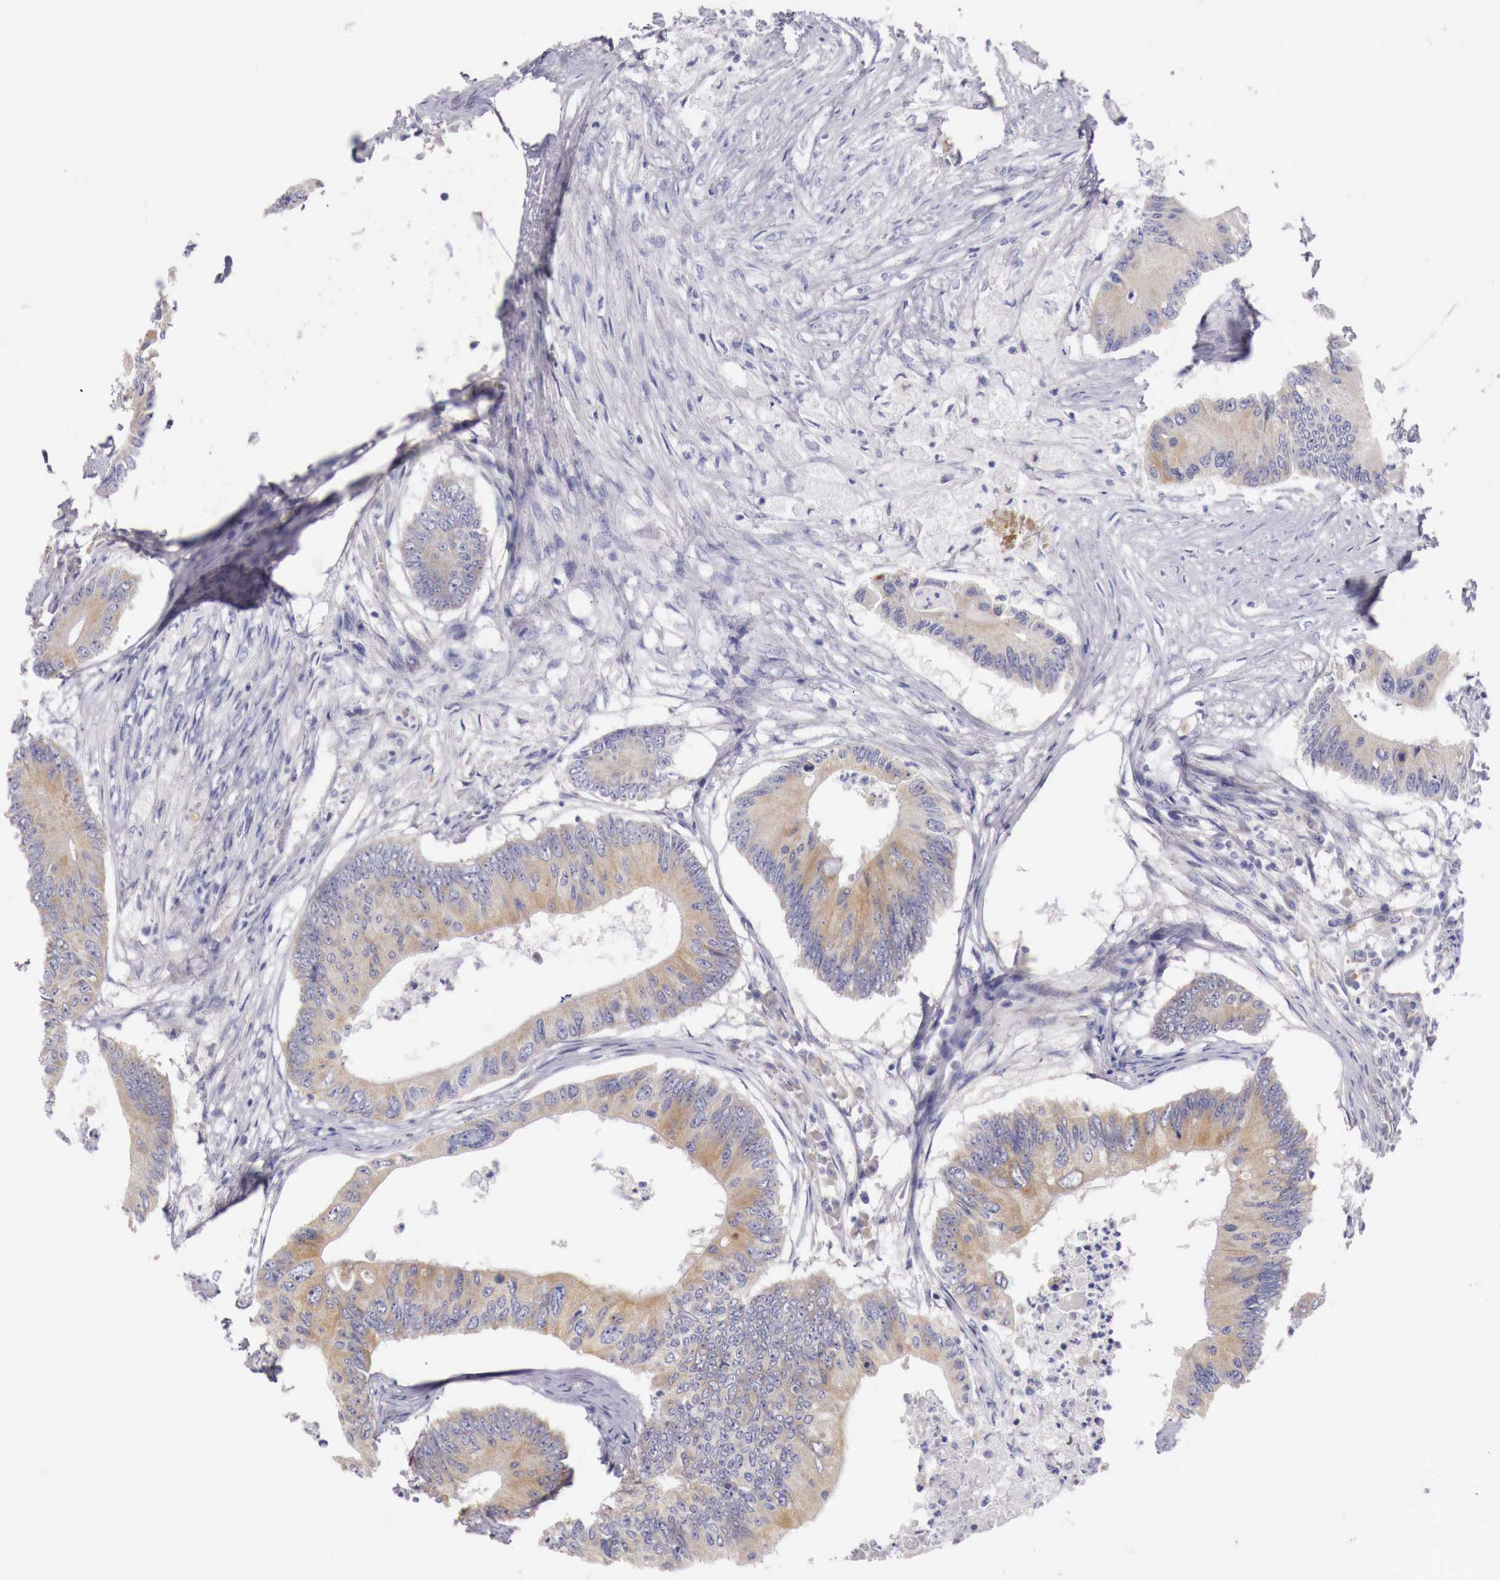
{"staining": {"intensity": "weak", "quantity": ">75%", "location": "cytoplasmic/membranous"}, "tissue": "colorectal cancer", "cell_type": "Tumor cells", "image_type": "cancer", "snomed": [{"axis": "morphology", "description": "Adenocarcinoma, NOS"}, {"axis": "topography", "description": "Colon"}], "caption": "Protein expression by IHC reveals weak cytoplasmic/membranous staining in approximately >75% of tumor cells in adenocarcinoma (colorectal). (DAB (3,3'-diaminobenzidine) = brown stain, brightfield microscopy at high magnification).", "gene": "NREP", "patient": {"sex": "male", "age": 65}}